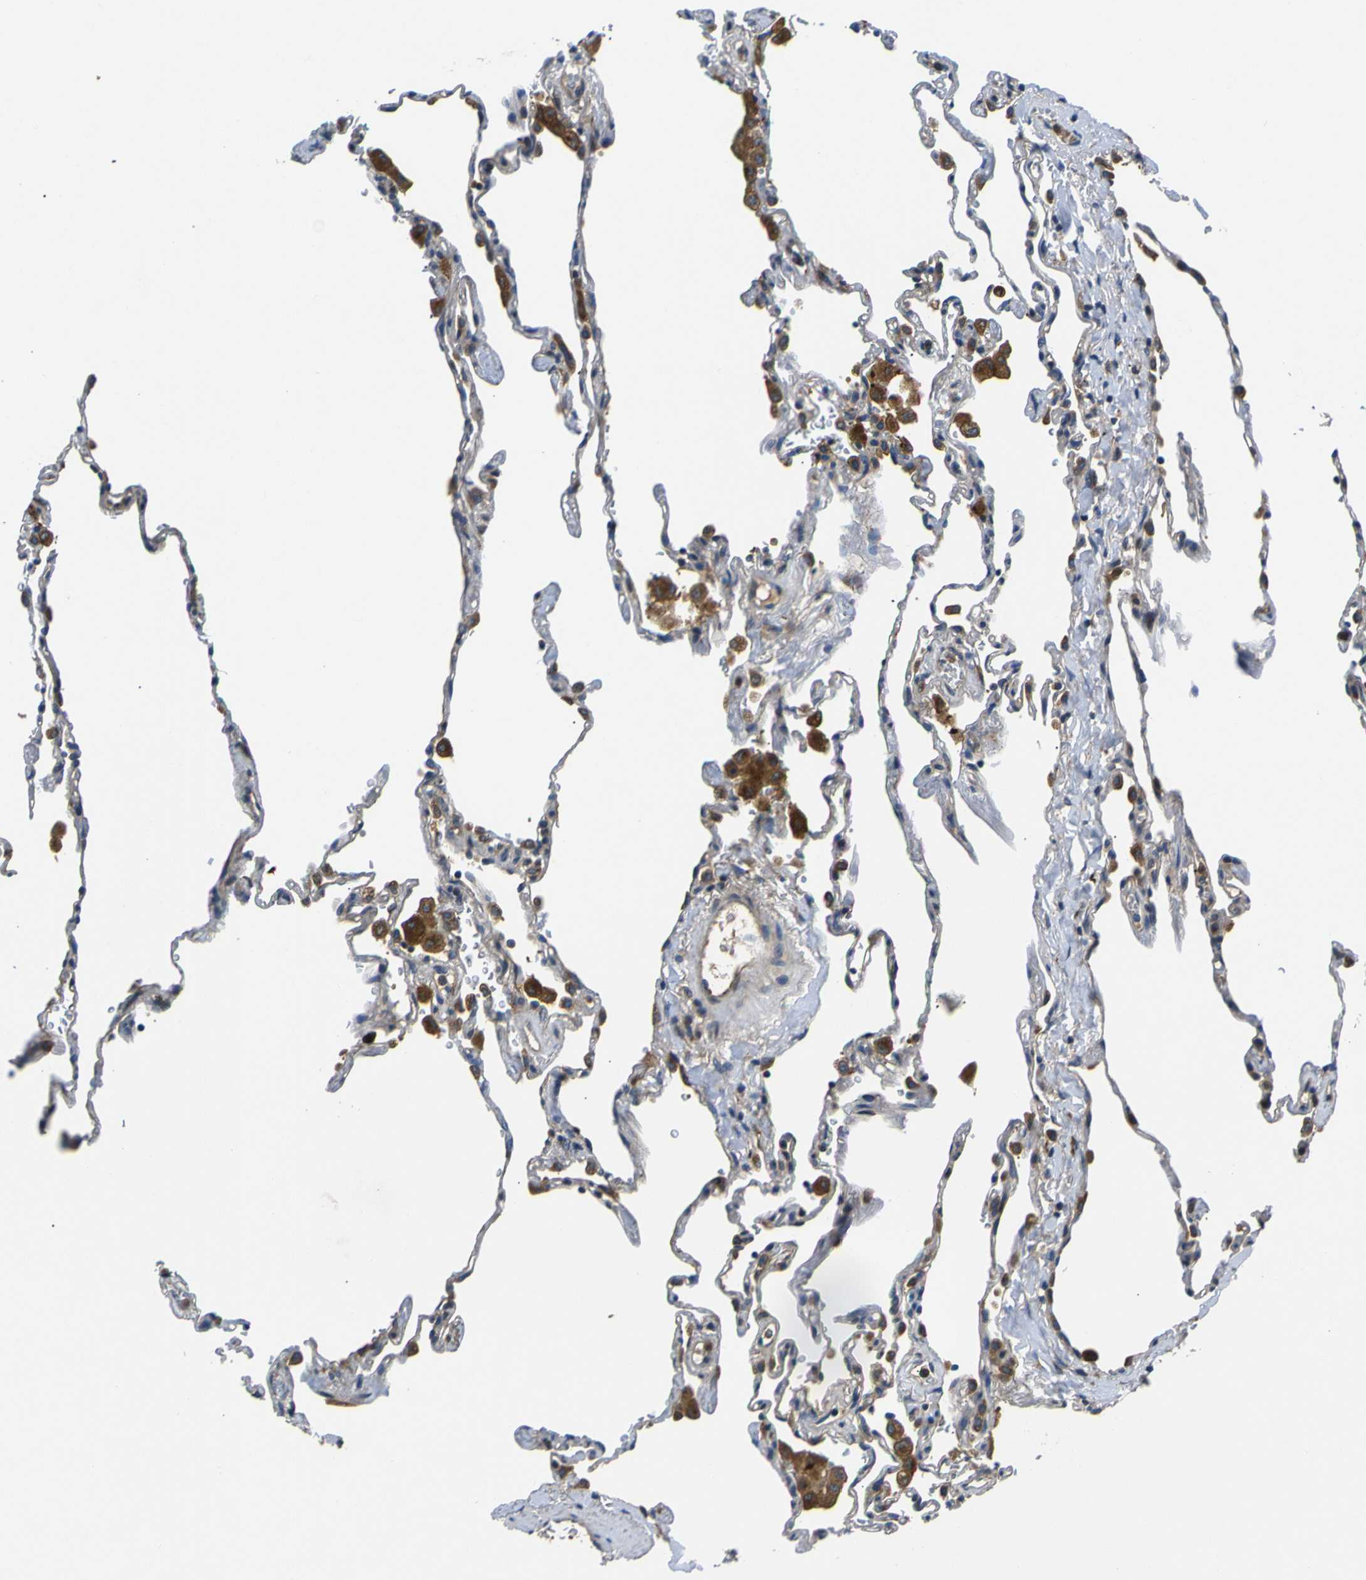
{"staining": {"intensity": "moderate", "quantity": "<25%", "location": "cytoplasmic/membranous"}, "tissue": "lung", "cell_type": "Alveolar cells", "image_type": "normal", "snomed": [{"axis": "morphology", "description": "Normal tissue, NOS"}, {"axis": "topography", "description": "Lung"}], "caption": "Immunohistochemical staining of normal human lung shows moderate cytoplasmic/membranous protein expression in about <25% of alveolar cells. (brown staining indicates protein expression, while blue staining denotes nuclei).", "gene": "RAB1B", "patient": {"sex": "male", "age": 59}}